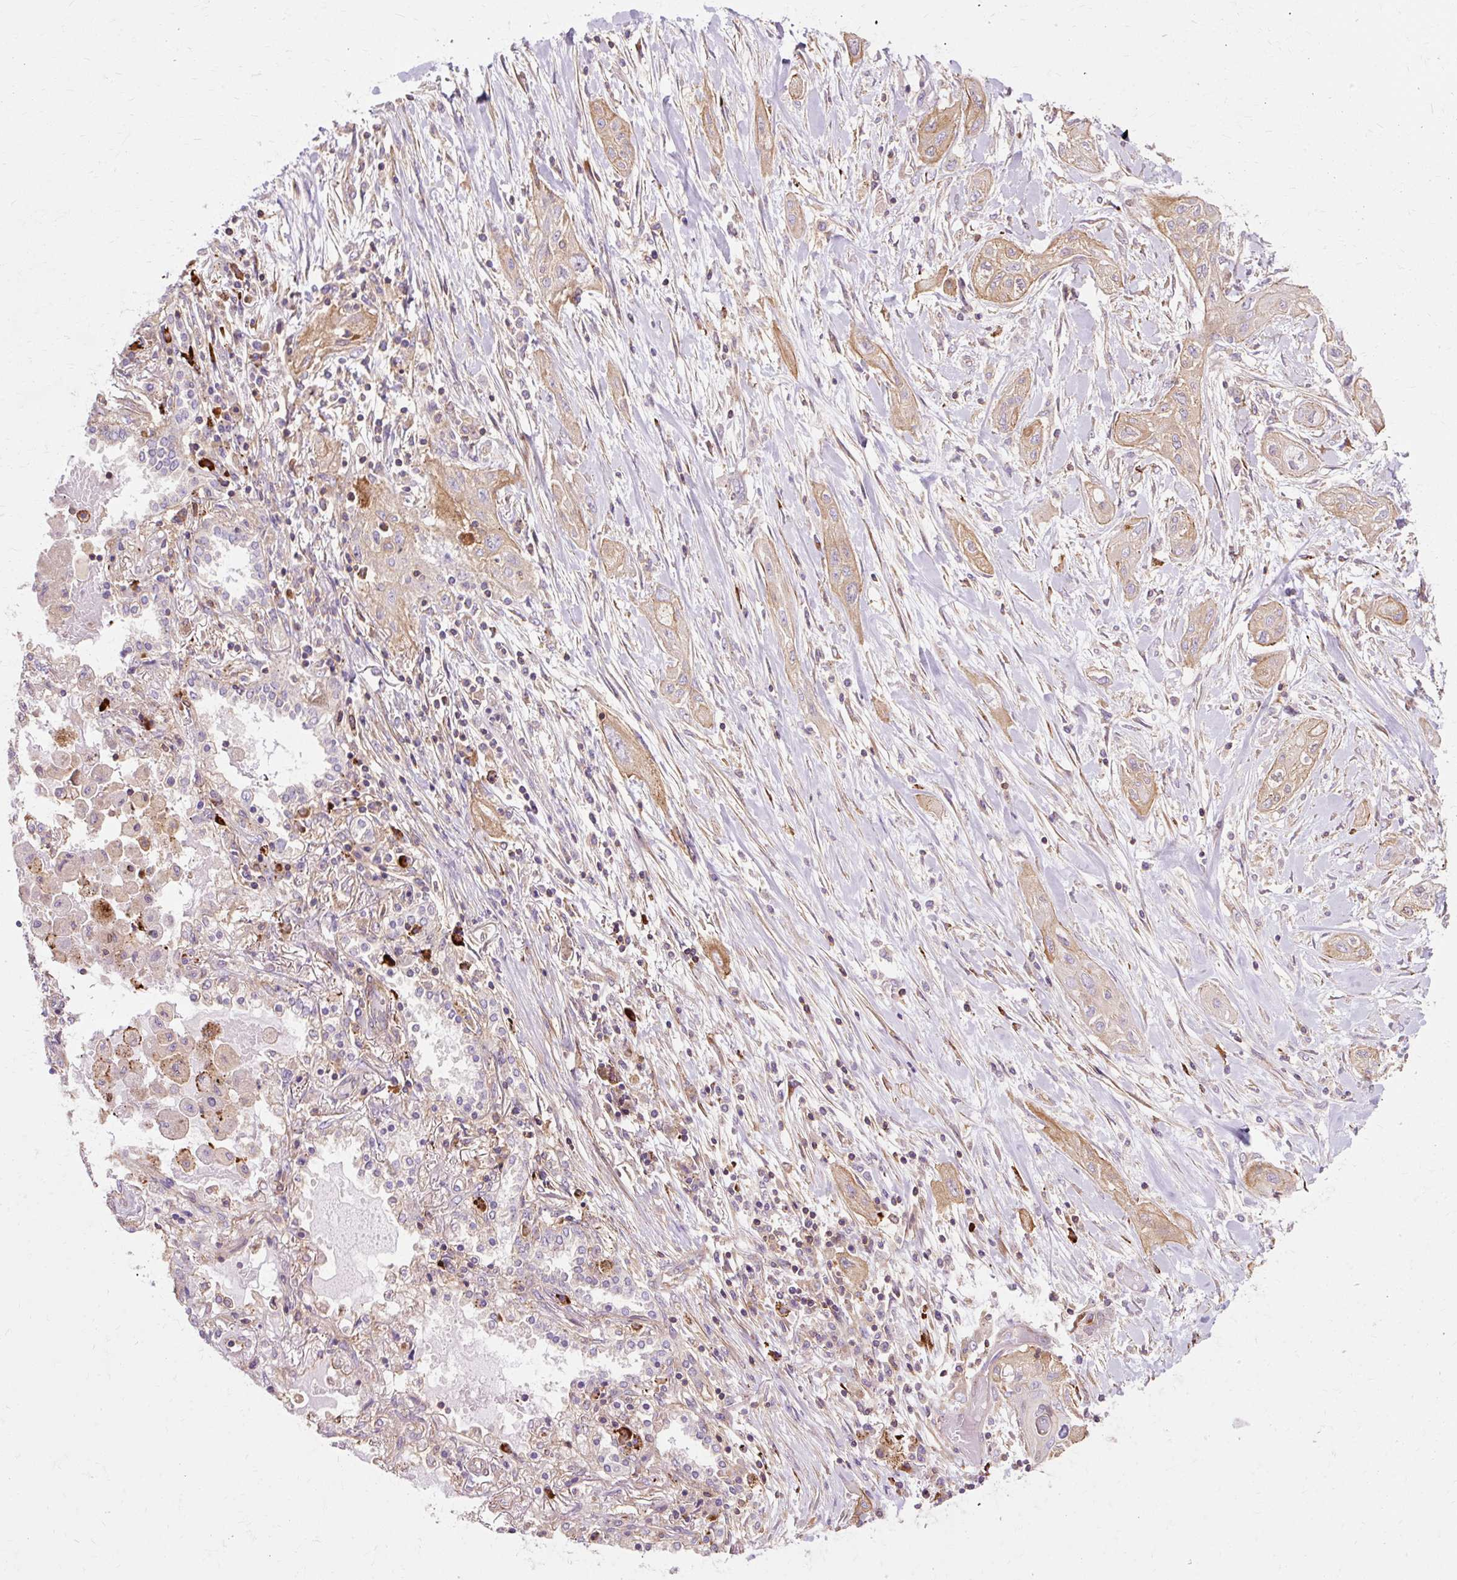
{"staining": {"intensity": "weak", "quantity": "<25%", "location": "cytoplasmic/membranous"}, "tissue": "lung cancer", "cell_type": "Tumor cells", "image_type": "cancer", "snomed": [{"axis": "morphology", "description": "Squamous cell carcinoma, NOS"}, {"axis": "topography", "description": "Lung"}], "caption": "An immunohistochemistry histopathology image of lung squamous cell carcinoma is shown. There is no staining in tumor cells of lung squamous cell carcinoma.", "gene": "TBC1D2B", "patient": {"sex": "female", "age": 47}}